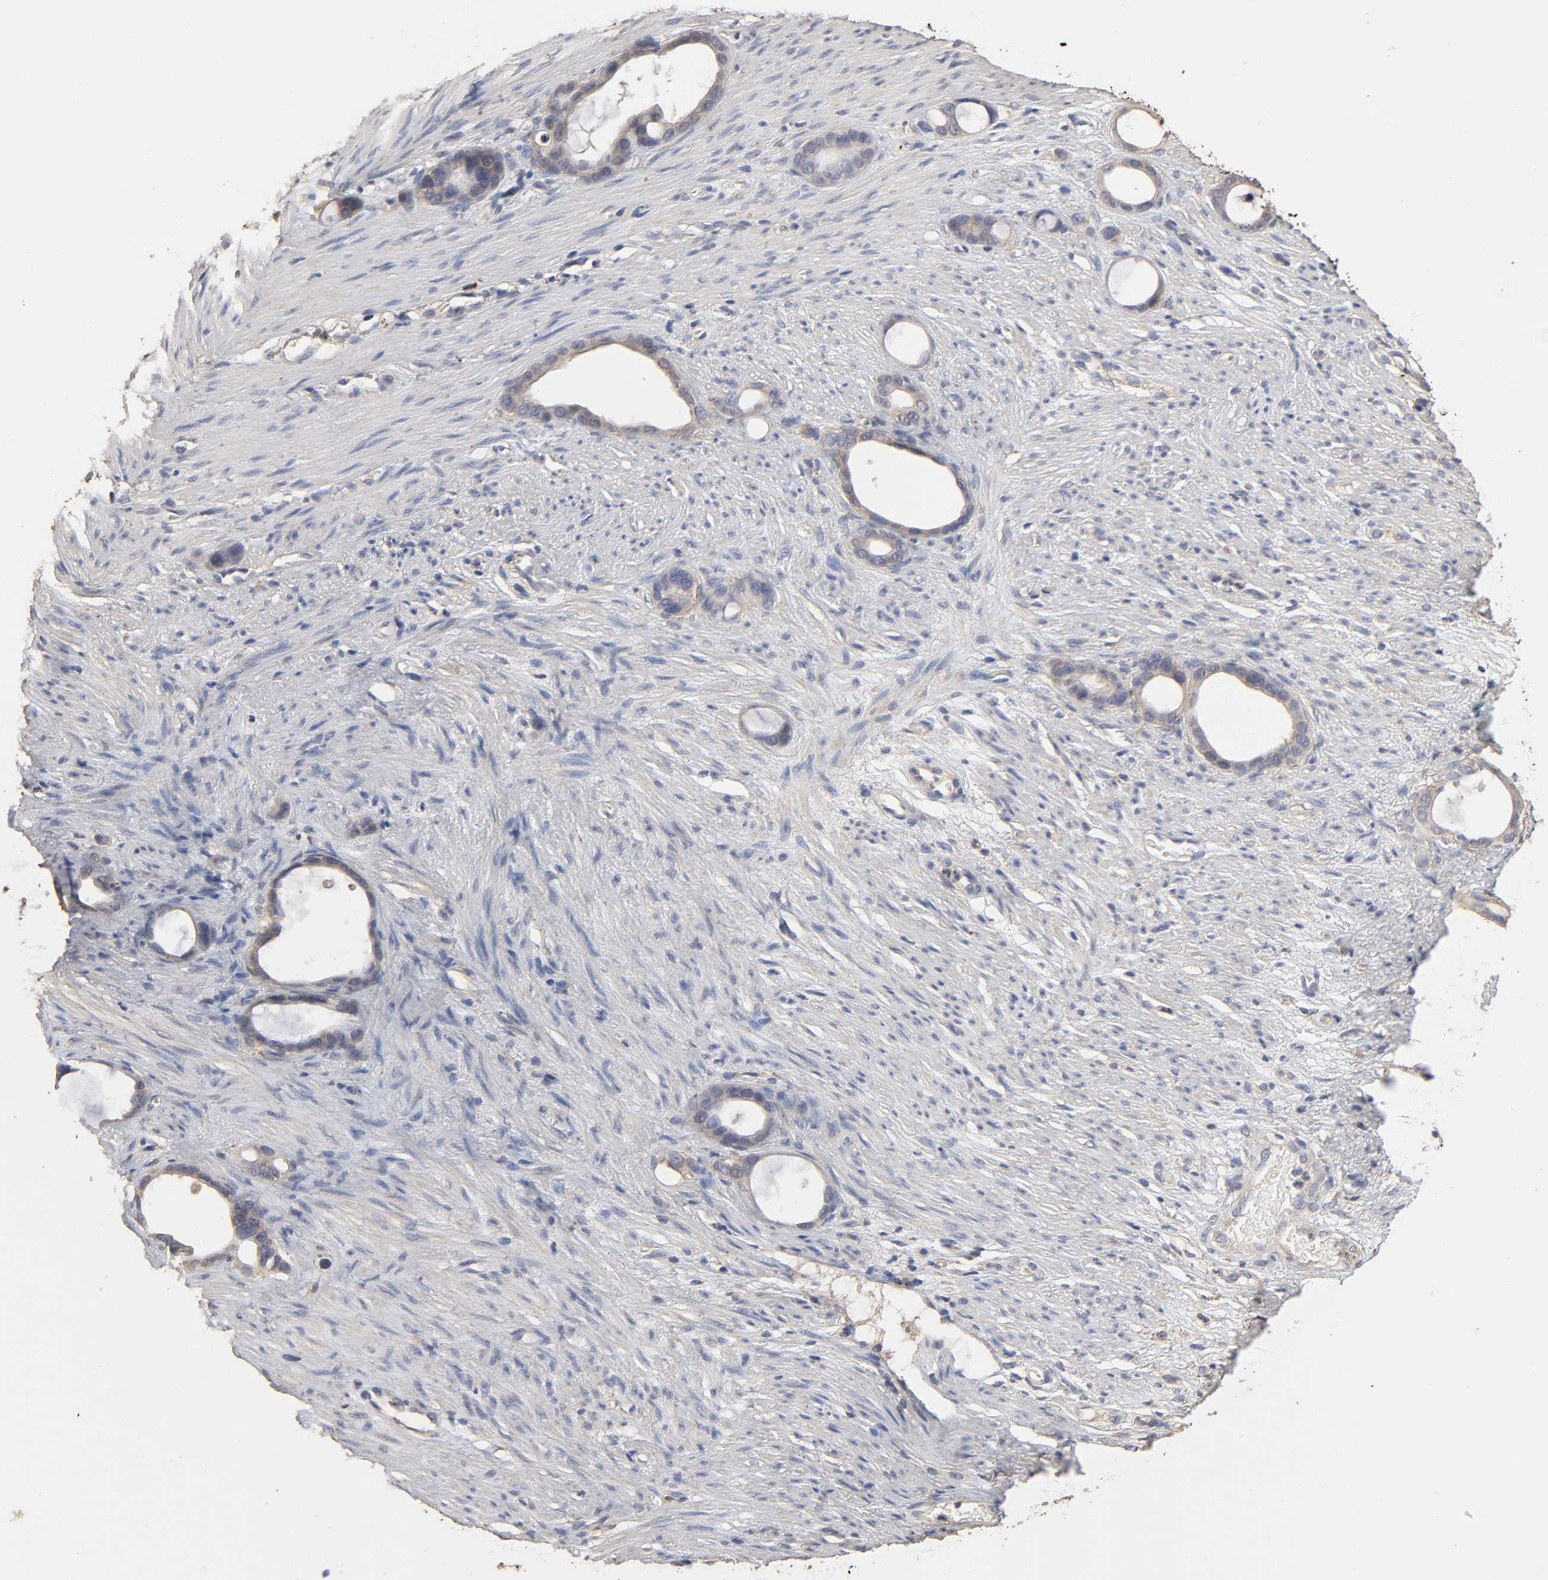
{"staining": {"intensity": "weak", "quantity": ">75%", "location": "cytoplasmic/membranous"}, "tissue": "stomach cancer", "cell_type": "Tumor cells", "image_type": "cancer", "snomed": [{"axis": "morphology", "description": "Adenocarcinoma, NOS"}, {"axis": "topography", "description": "Stomach"}], "caption": "Tumor cells show low levels of weak cytoplasmic/membranous positivity in about >75% of cells in human adenocarcinoma (stomach). Using DAB (brown) and hematoxylin (blue) stains, captured at high magnification using brightfield microscopy.", "gene": "EIF4G2", "patient": {"sex": "female", "age": 75}}